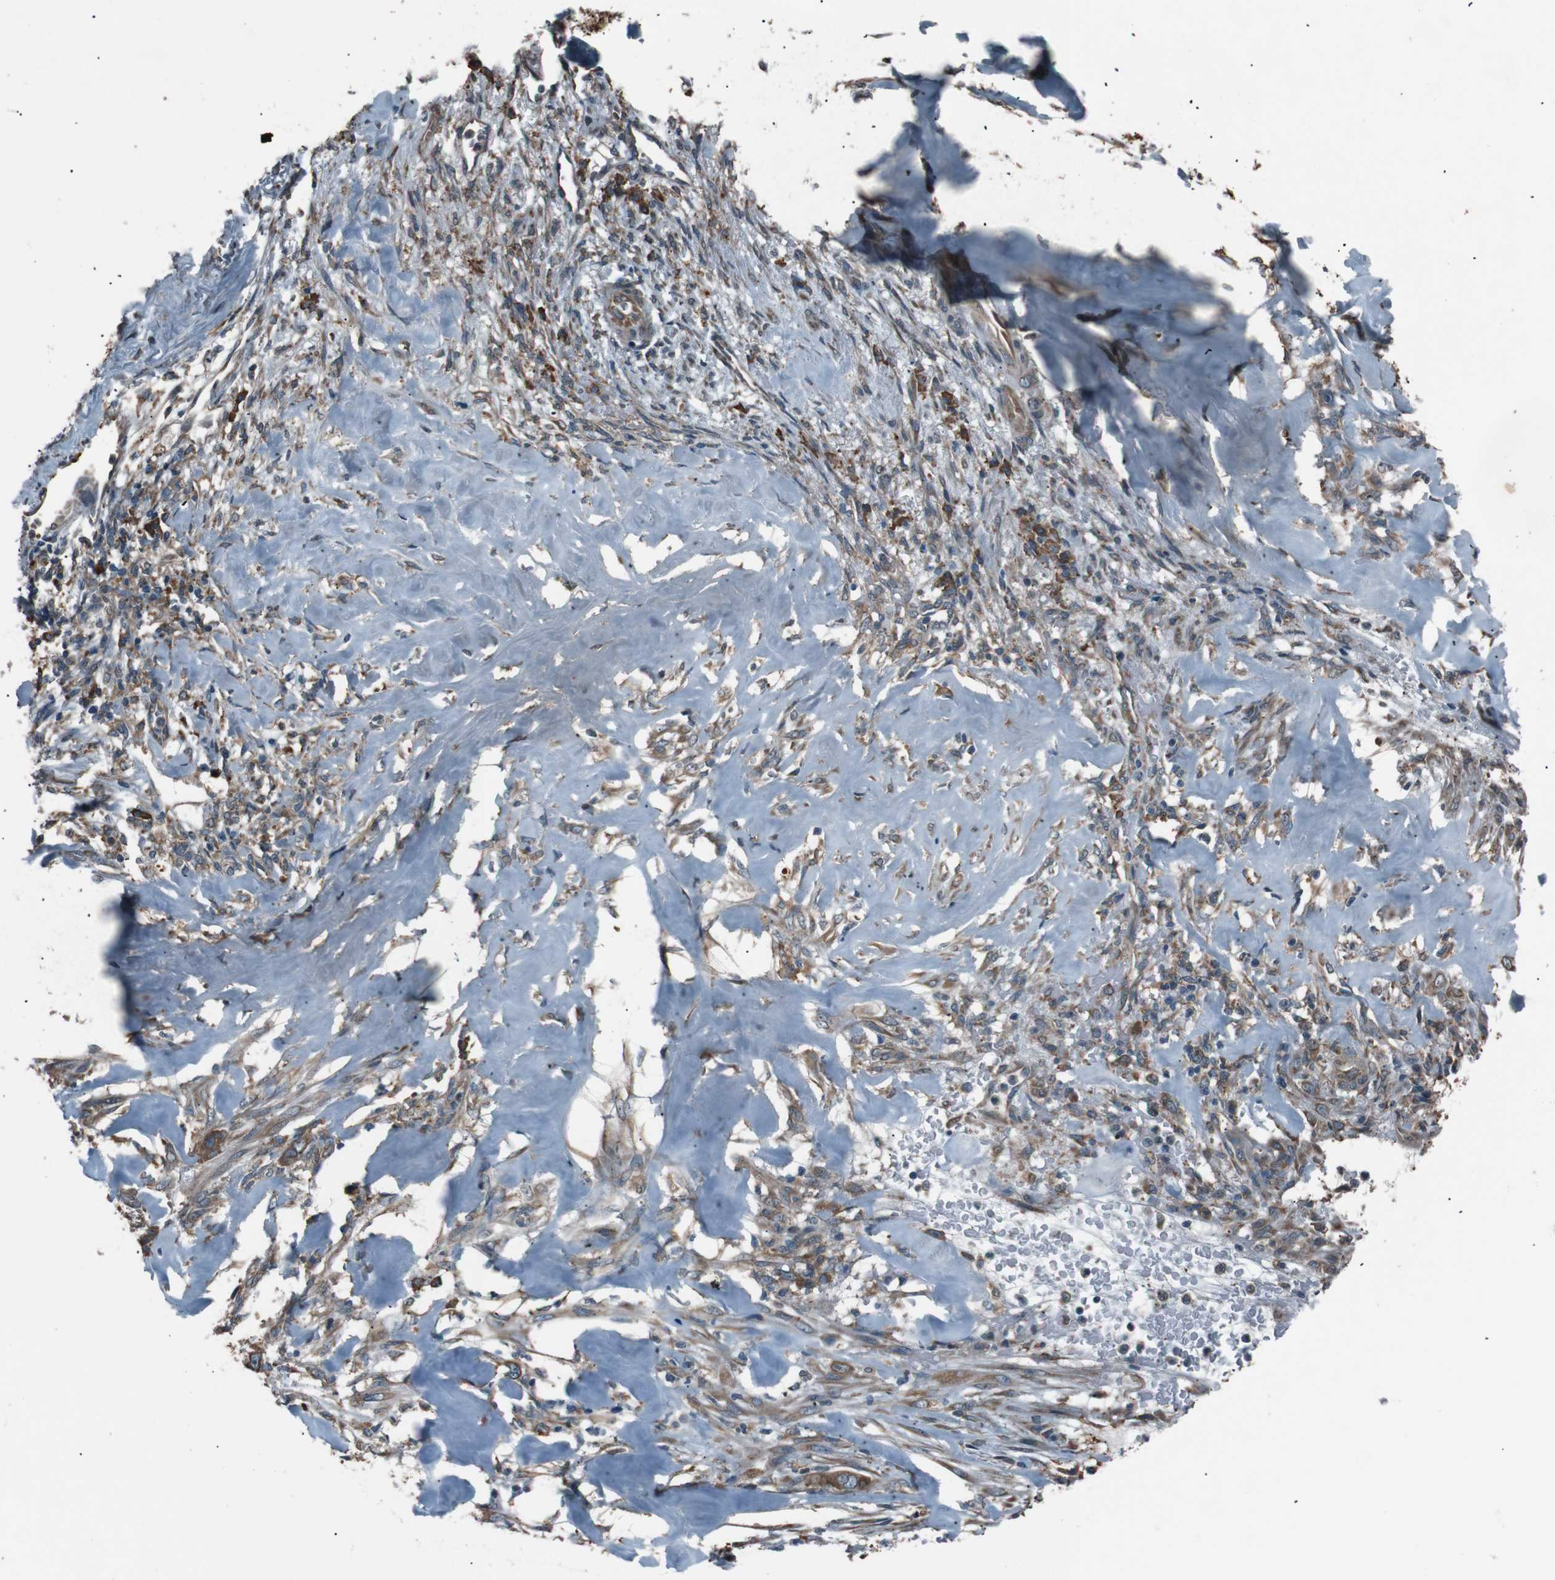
{"staining": {"intensity": "moderate", "quantity": ">75%", "location": "cytoplasmic/membranous"}, "tissue": "liver cancer", "cell_type": "Tumor cells", "image_type": "cancer", "snomed": [{"axis": "morphology", "description": "Cholangiocarcinoma"}, {"axis": "topography", "description": "Liver"}], "caption": "Protein staining displays moderate cytoplasmic/membranous positivity in approximately >75% of tumor cells in cholangiocarcinoma (liver). Using DAB (3,3'-diaminobenzidine) (brown) and hematoxylin (blue) stains, captured at high magnification using brightfield microscopy.", "gene": "SIGMAR1", "patient": {"sex": "female", "age": 67}}